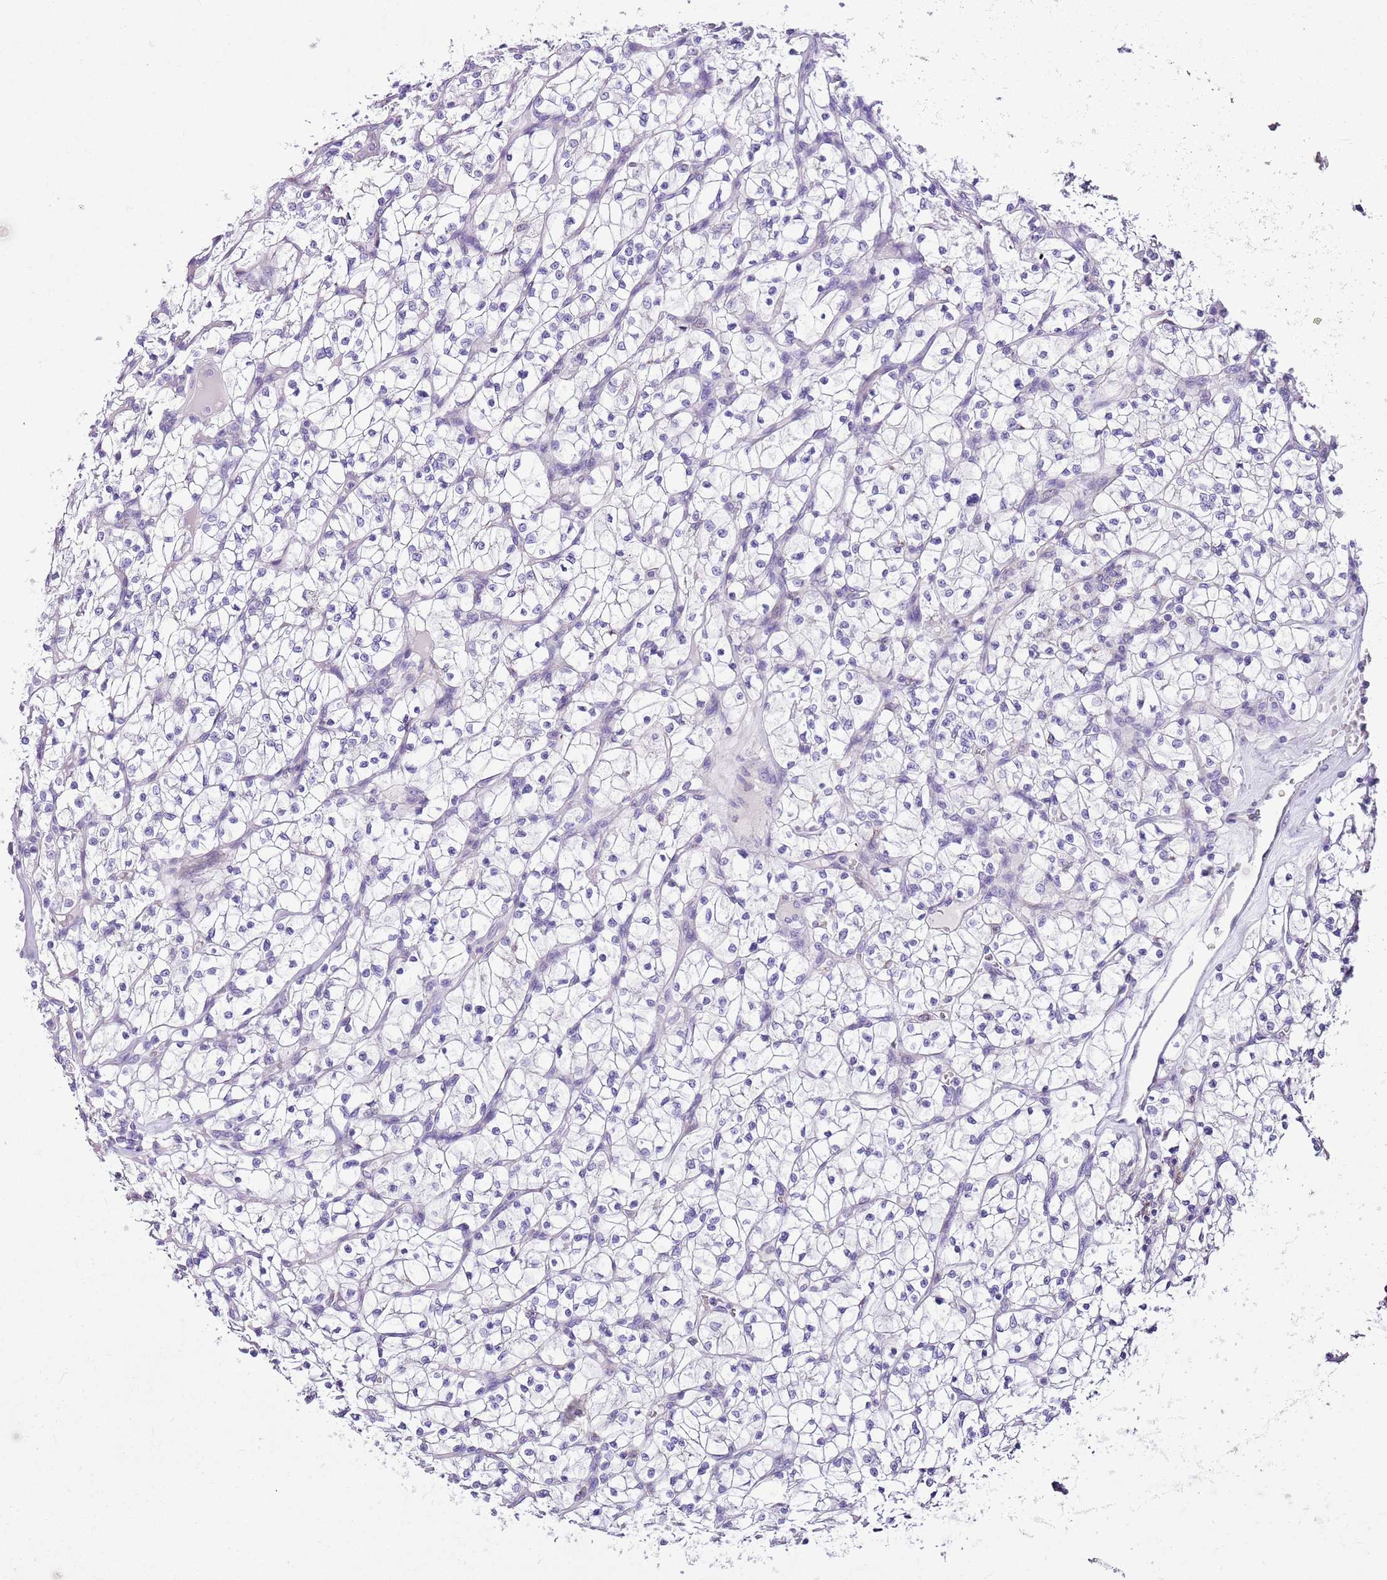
{"staining": {"intensity": "negative", "quantity": "none", "location": "none"}, "tissue": "renal cancer", "cell_type": "Tumor cells", "image_type": "cancer", "snomed": [{"axis": "morphology", "description": "Adenocarcinoma, NOS"}, {"axis": "topography", "description": "Kidney"}], "caption": "Tumor cells show no significant positivity in renal cancer (adenocarcinoma).", "gene": "ZNF697", "patient": {"sex": "female", "age": 64}}